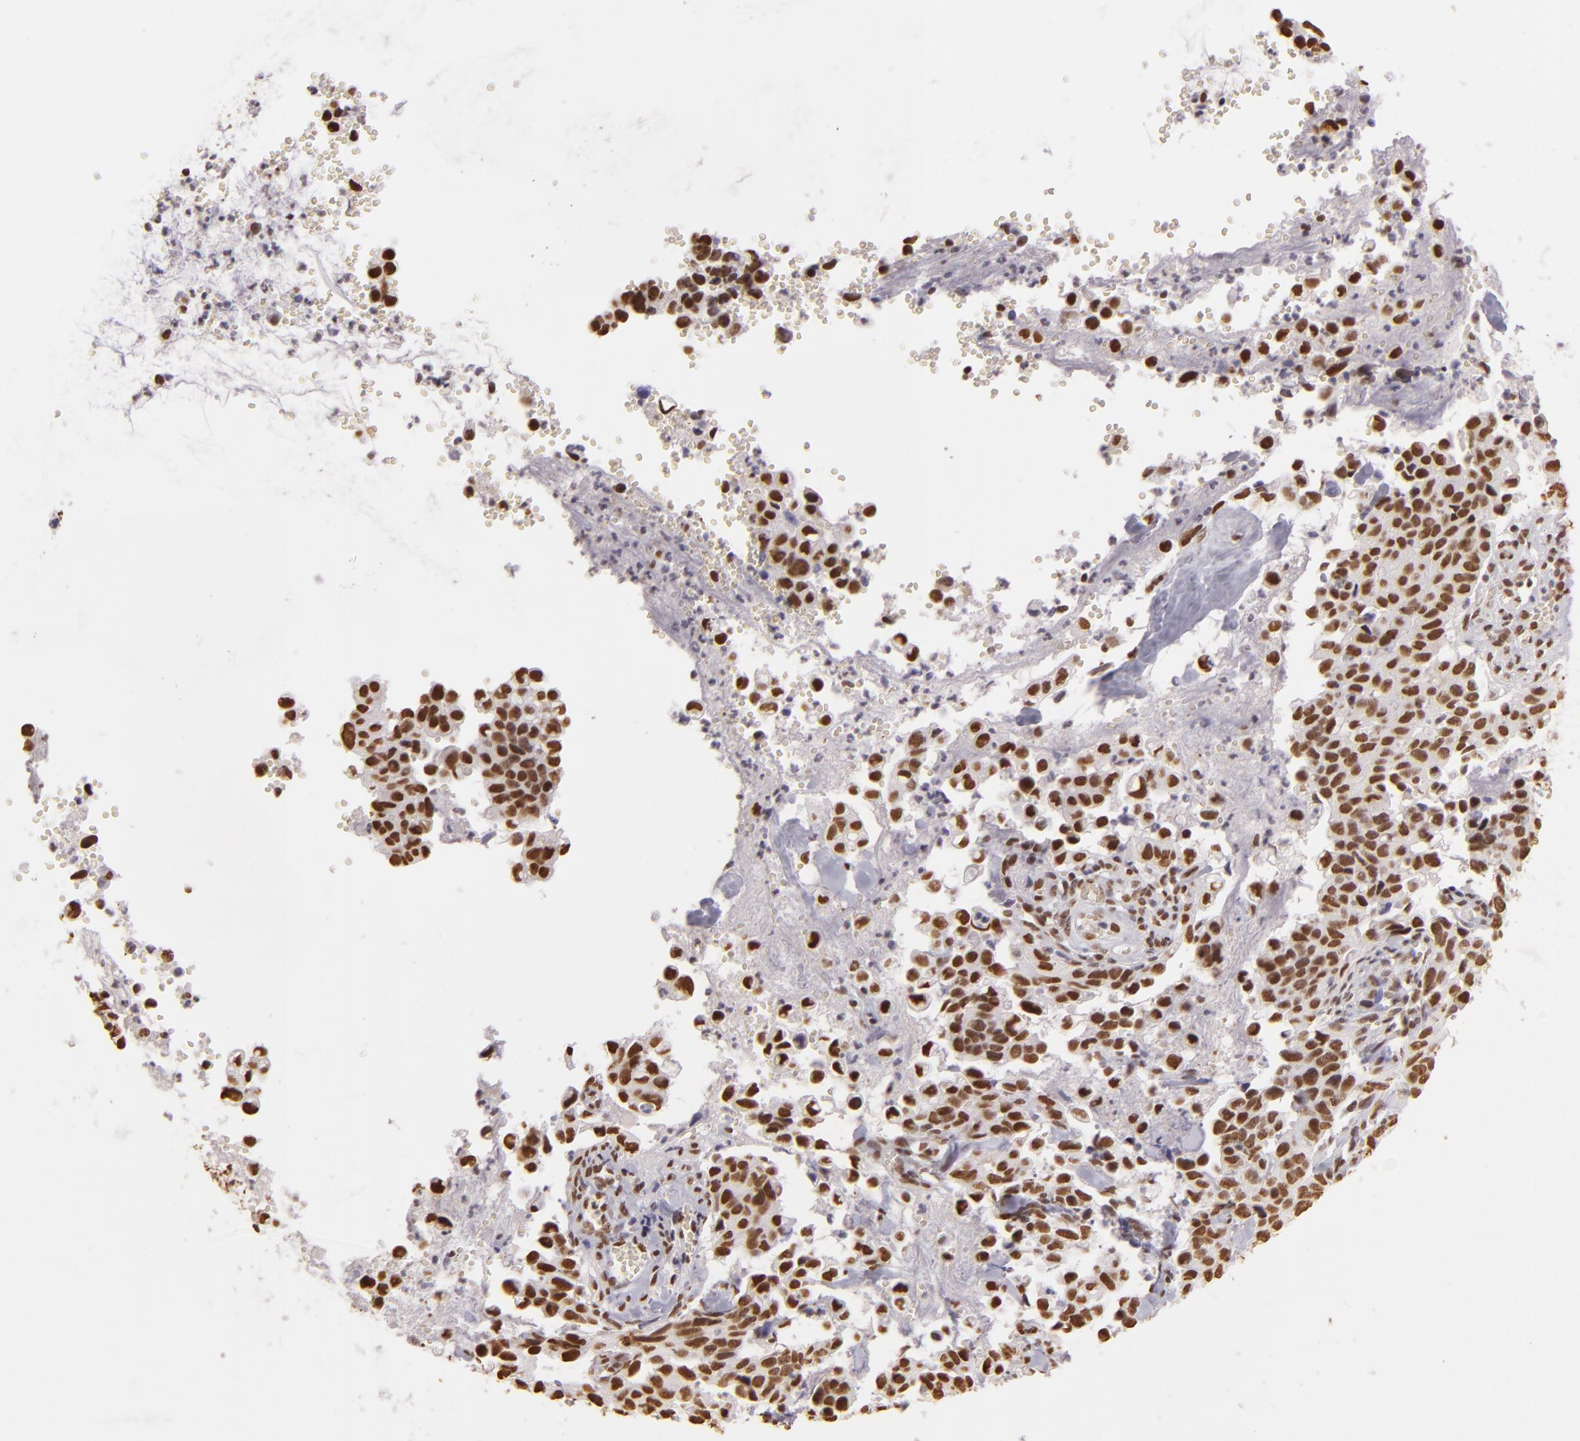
{"staining": {"intensity": "moderate", "quantity": ">75%", "location": "nuclear"}, "tissue": "cervical cancer", "cell_type": "Tumor cells", "image_type": "cancer", "snomed": [{"axis": "morphology", "description": "Normal tissue, NOS"}, {"axis": "morphology", "description": "Squamous cell carcinoma, NOS"}, {"axis": "topography", "description": "Cervix"}], "caption": "An image showing moderate nuclear staining in approximately >75% of tumor cells in cervical cancer, as visualized by brown immunohistochemical staining.", "gene": "PAPOLA", "patient": {"sex": "female", "age": 45}}